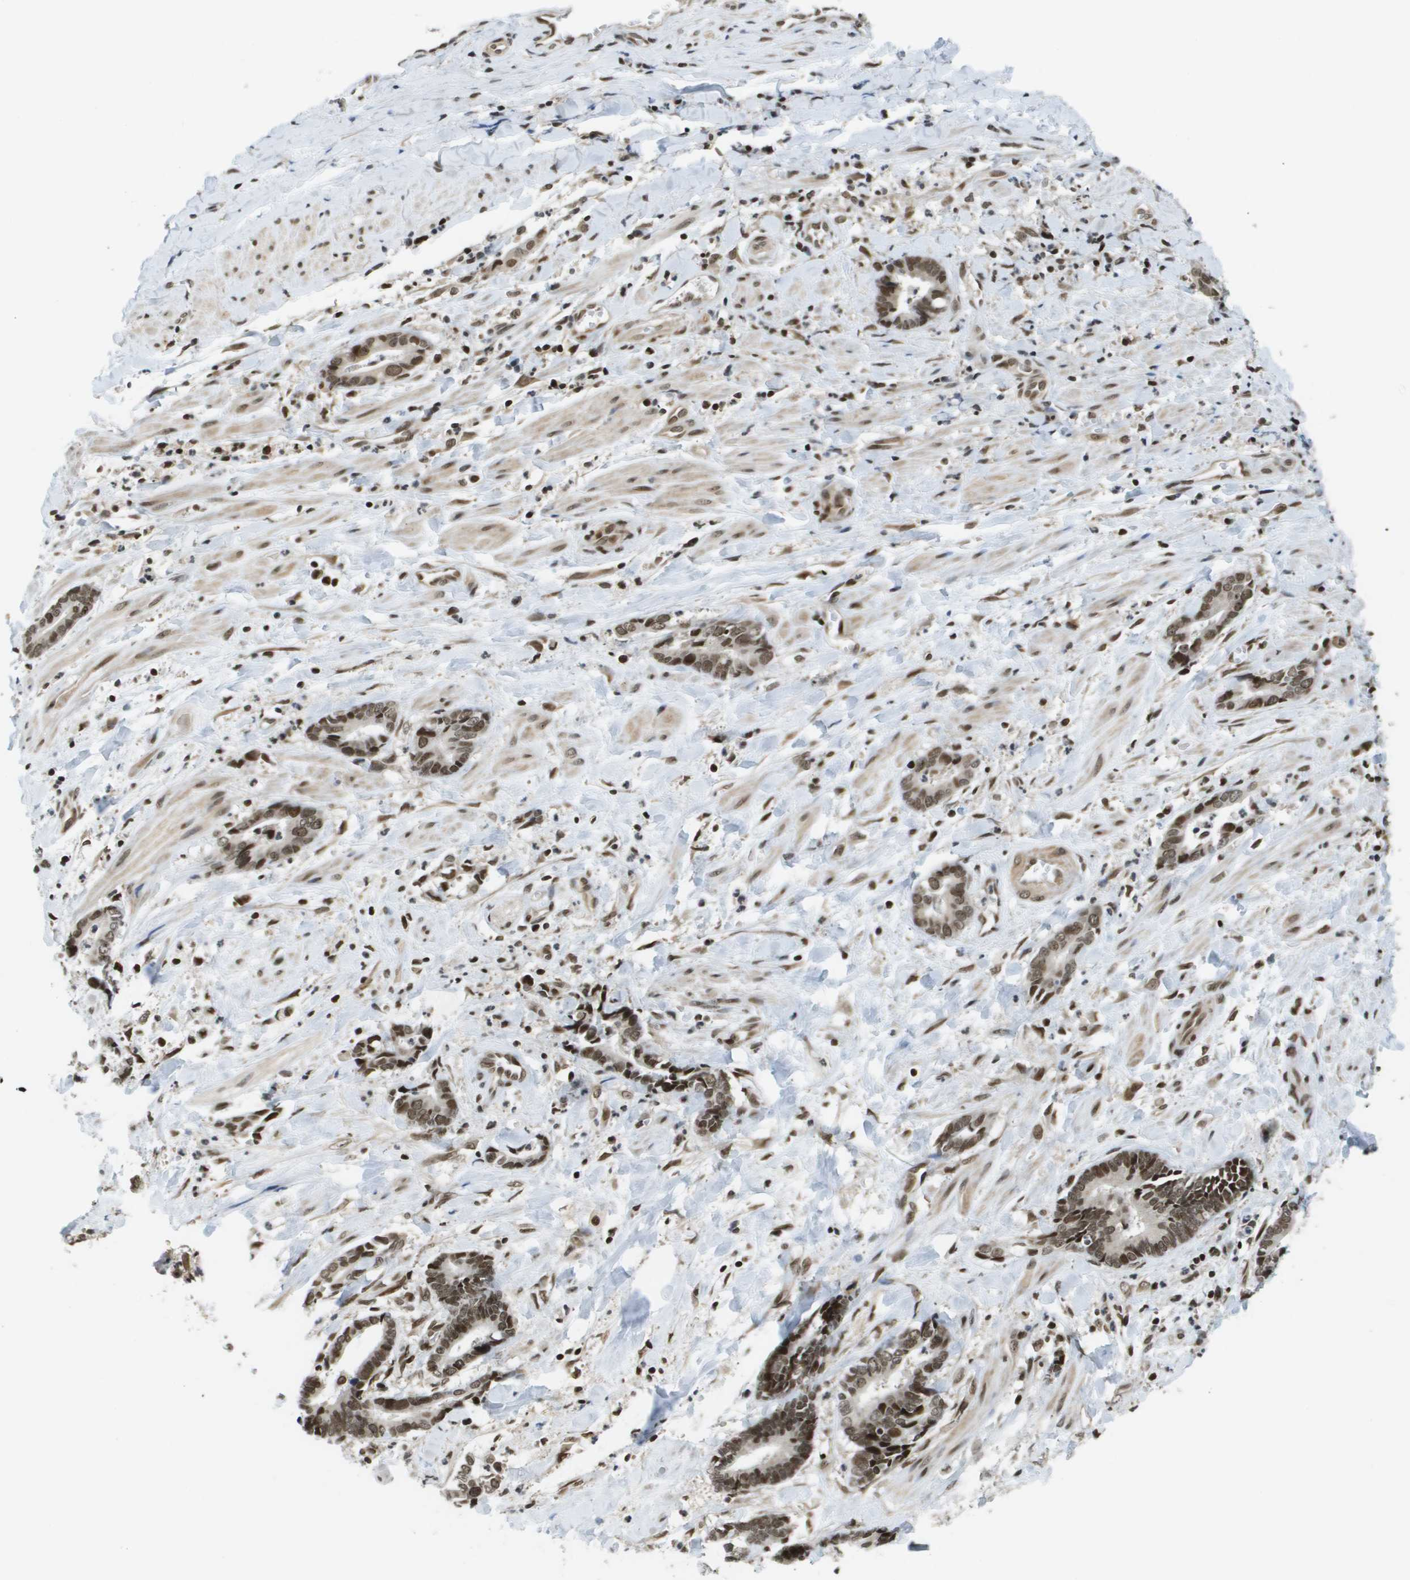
{"staining": {"intensity": "moderate", "quantity": ">75%", "location": "nuclear"}, "tissue": "cervical cancer", "cell_type": "Tumor cells", "image_type": "cancer", "snomed": [{"axis": "morphology", "description": "Adenocarcinoma, NOS"}, {"axis": "topography", "description": "Cervix"}], "caption": "DAB immunohistochemical staining of cervical adenocarcinoma shows moderate nuclear protein staining in approximately >75% of tumor cells.", "gene": "RECQL4", "patient": {"sex": "female", "age": 44}}